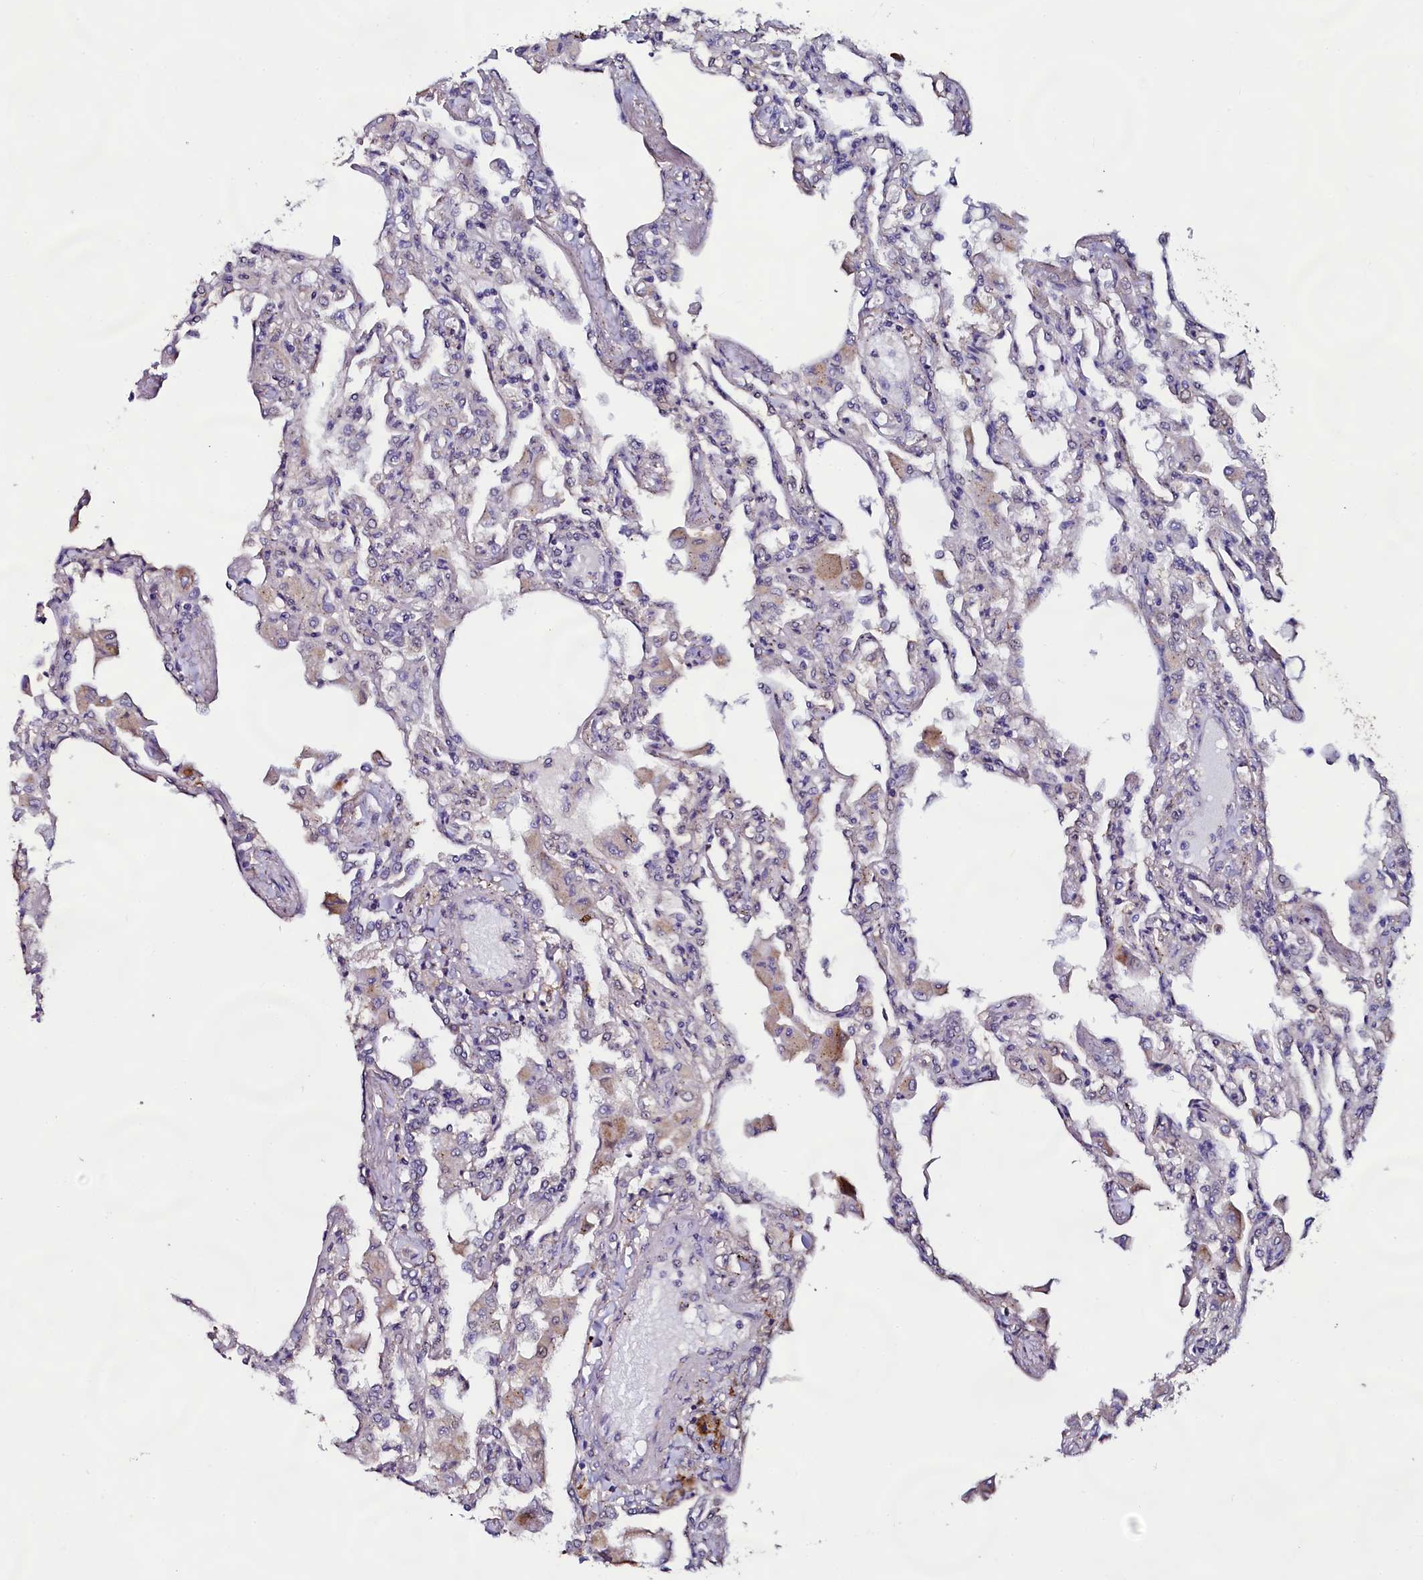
{"staining": {"intensity": "negative", "quantity": "none", "location": "none"}, "tissue": "lung", "cell_type": "Alveolar cells", "image_type": "normal", "snomed": [{"axis": "morphology", "description": "Normal tissue, NOS"}, {"axis": "topography", "description": "Bronchus"}, {"axis": "topography", "description": "Lung"}], "caption": "DAB (3,3'-diaminobenzidine) immunohistochemical staining of unremarkable human lung demonstrates no significant expression in alveolar cells. (Stains: DAB immunohistochemistry (IHC) with hematoxylin counter stain, Microscopy: brightfield microscopy at high magnification).", "gene": "USPL1", "patient": {"sex": "female", "age": 49}}